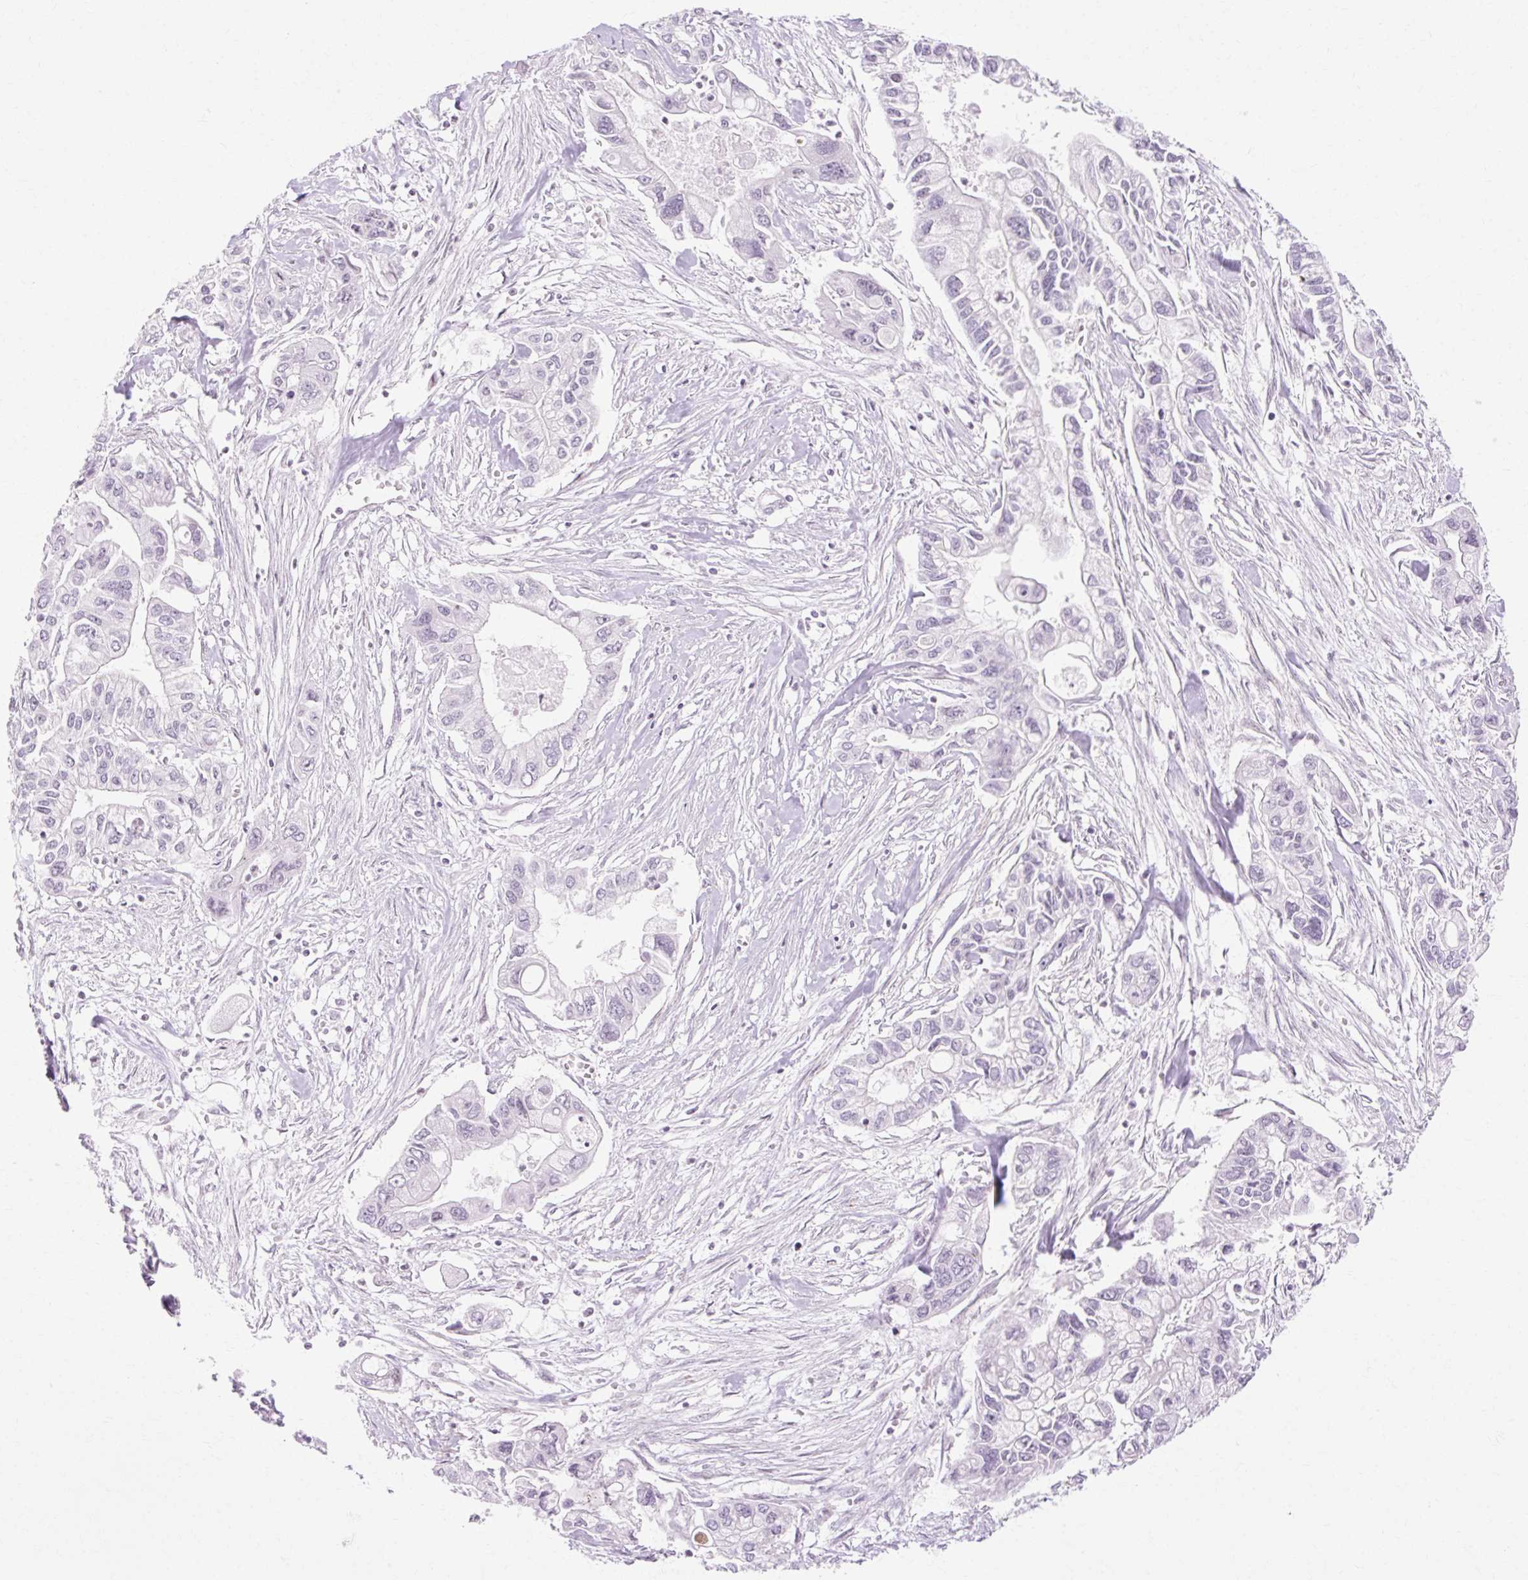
{"staining": {"intensity": "negative", "quantity": "none", "location": "none"}, "tissue": "pancreatic cancer", "cell_type": "Tumor cells", "image_type": "cancer", "snomed": [{"axis": "morphology", "description": "Adenocarcinoma, NOS"}, {"axis": "topography", "description": "Pancreas"}], "caption": "Immunohistochemistry (IHC) histopathology image of adenocarcinoma (pancreatic) stained for a protein (brown), which displays no staining in tumor cells.", "gene": "C3orf49", "patient": {"sex": "male", "age": 62}}